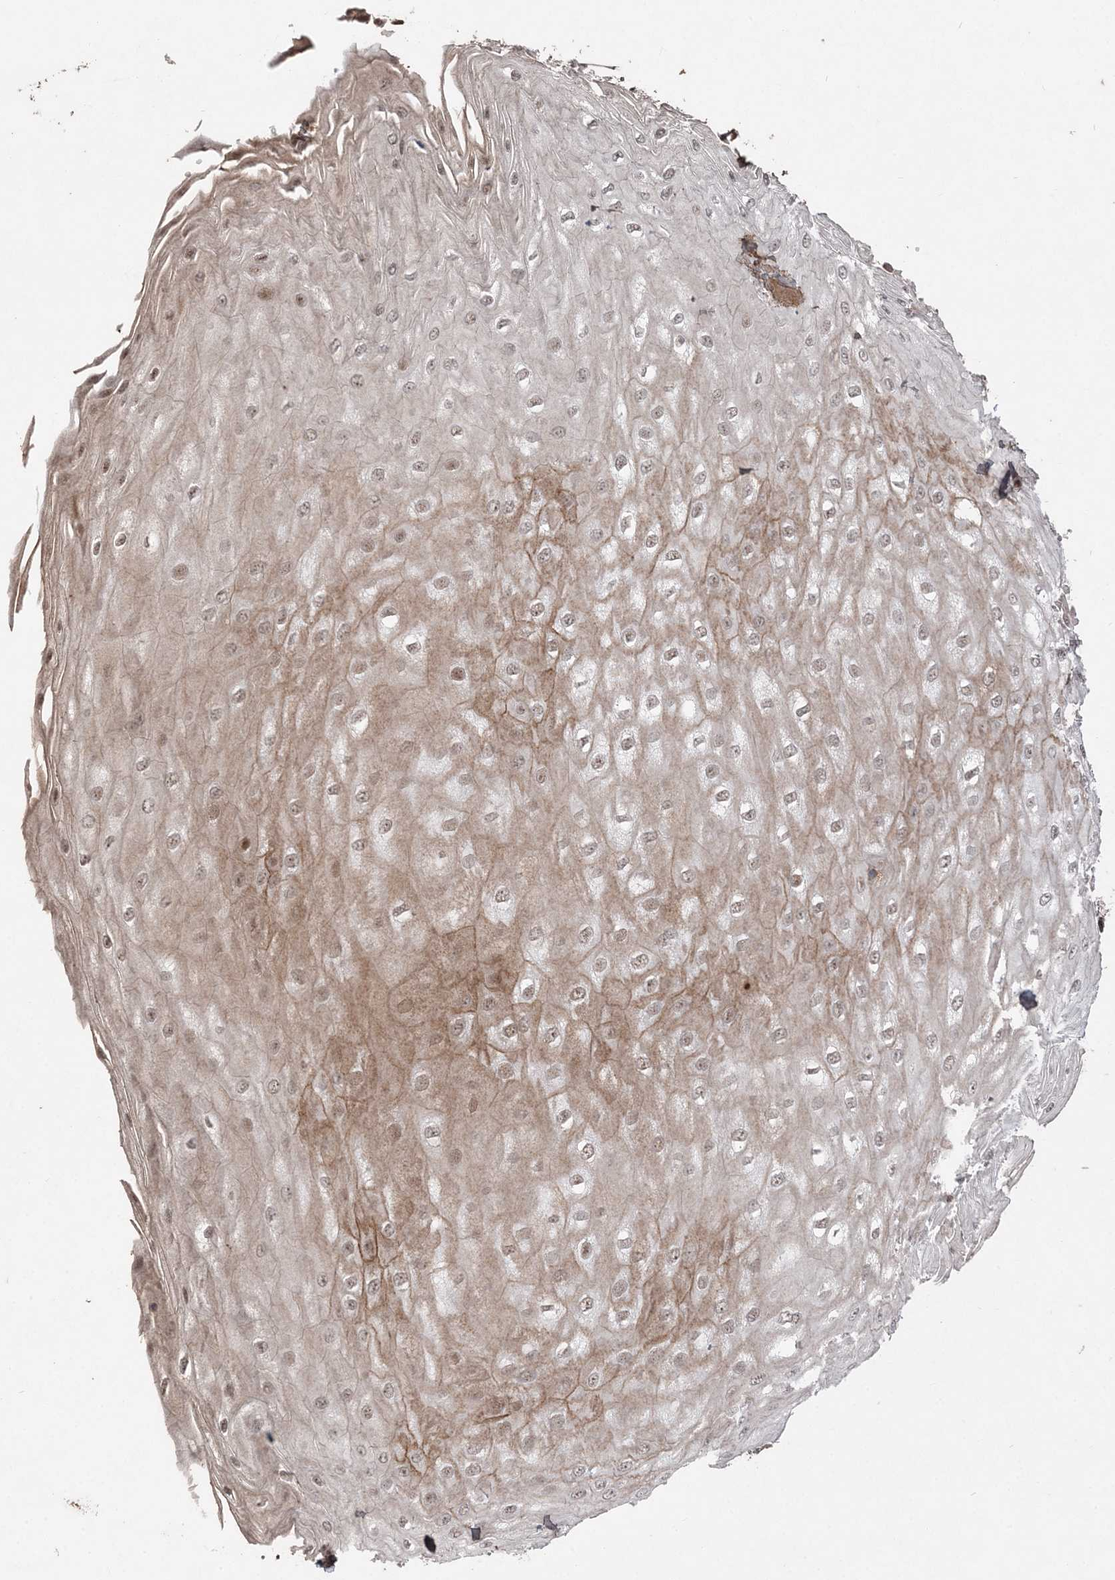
{"staining": {"intensity": "moderate", "quantity": ">75%", "location": "cytoplasmic/membranous,nuclear"}, "tissue": "esophagus", "cell_type": "Squamous epithelial cells", "image_type": "normal", "snomed": [{"axis": "morphology", "description": "Normal tissue, NOS"}, {"axis": "topography", "description": "Esophagus"}], "caption": "A high-resolution image shows immunohistochemistry staining of benign esophagus, which reveals moderate cytoplasmic/membranous,nuclear staining in approximately >75% of squamous epithelial cells.", "gene": "RBM17", "patient": {"sex": "male", "age": 60}}